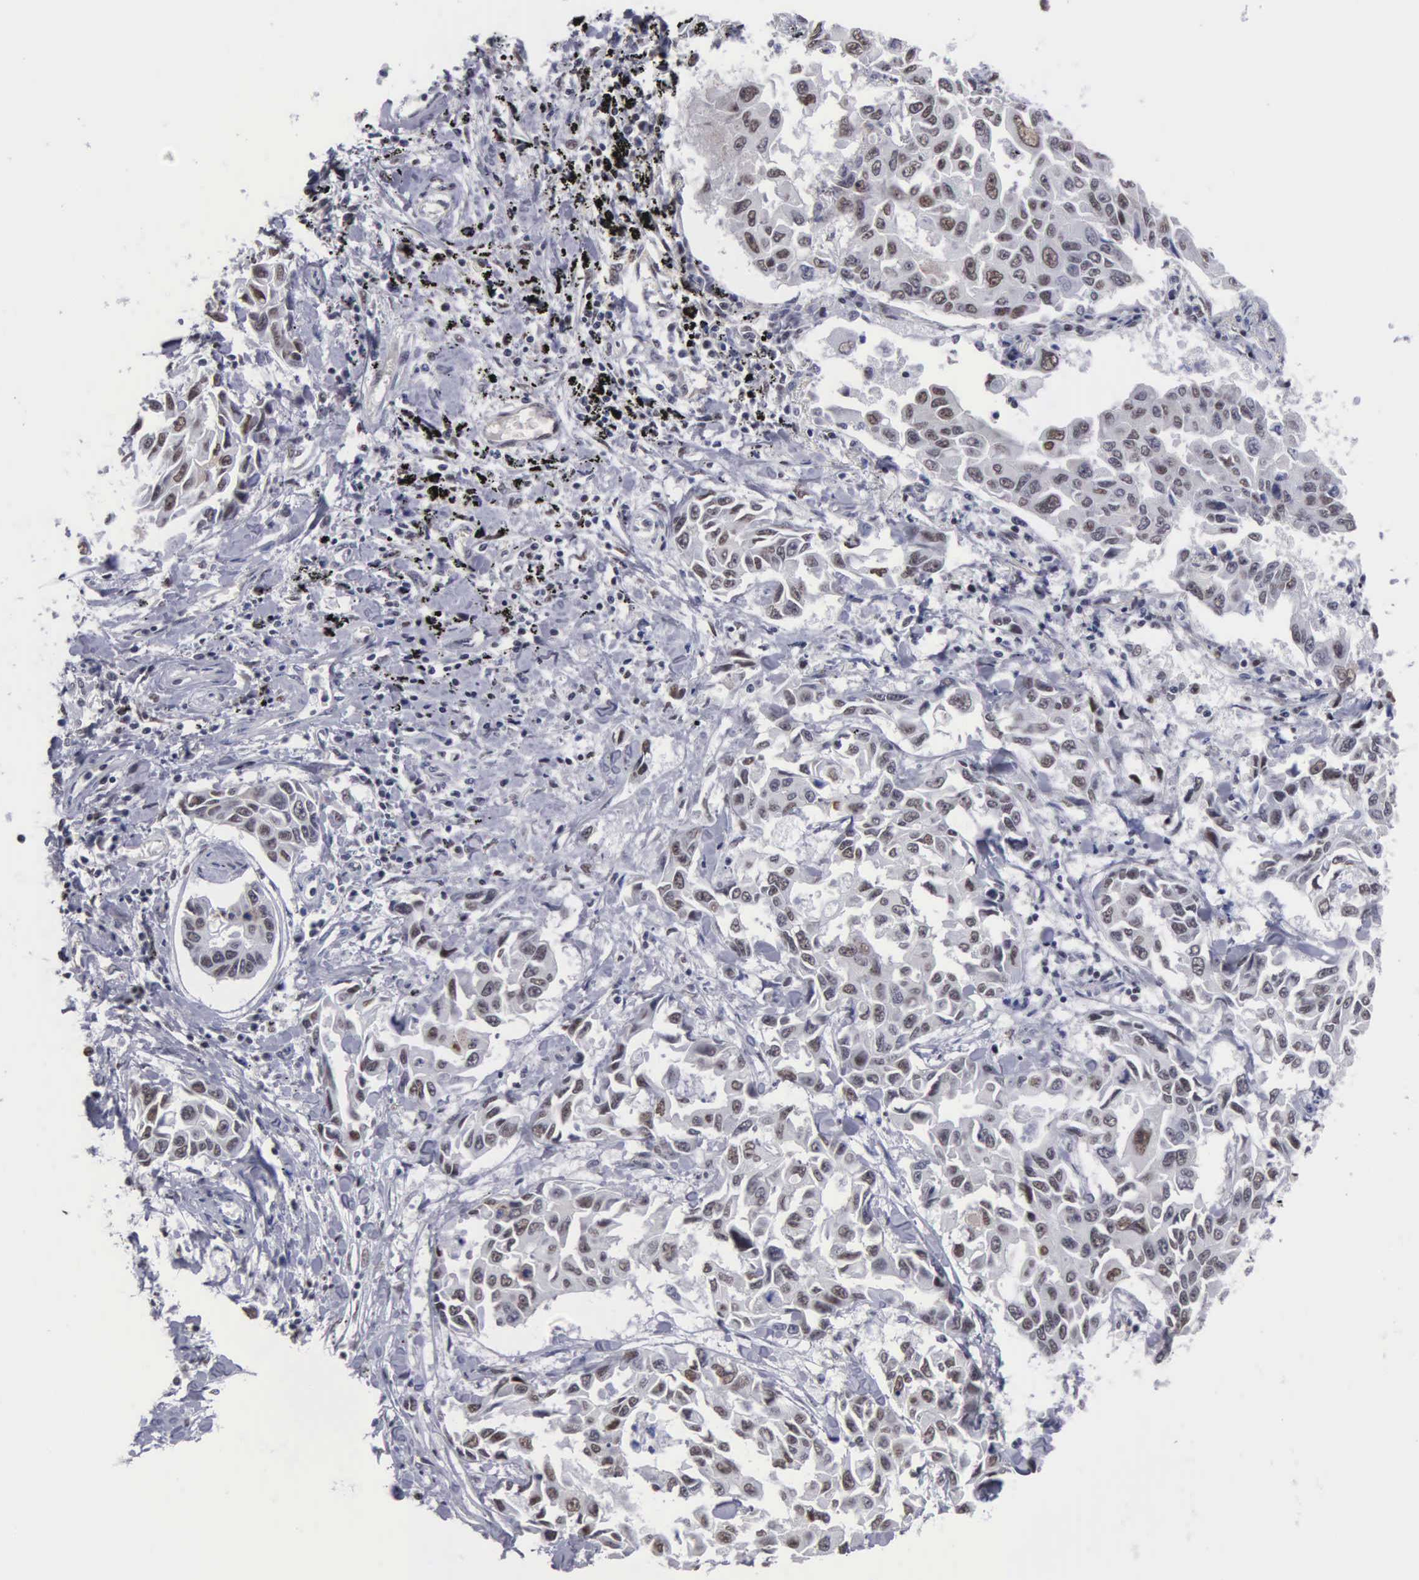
{"staining": {"intensity": "moderate", "quantity": "25%-75%", "location": "nuclear"}, "tissue": "lung cancer", "cell_type": "Tumor cells", "image_type": "cancer", "snomed": [{"axis": "morphology", "description": "Adenocarcinoma, NOS"}, {"axis": "topography", "description": "Lung"}], "caption": "This histopathology image demonstrates immunohistochemistry (IHC) staining of human lung cancer, with medium moderate nuclear expression in approximately 25%-75% of tumor cells.", "gene": "CCNG1", "patient": {"sex": "male", "age": 64}}